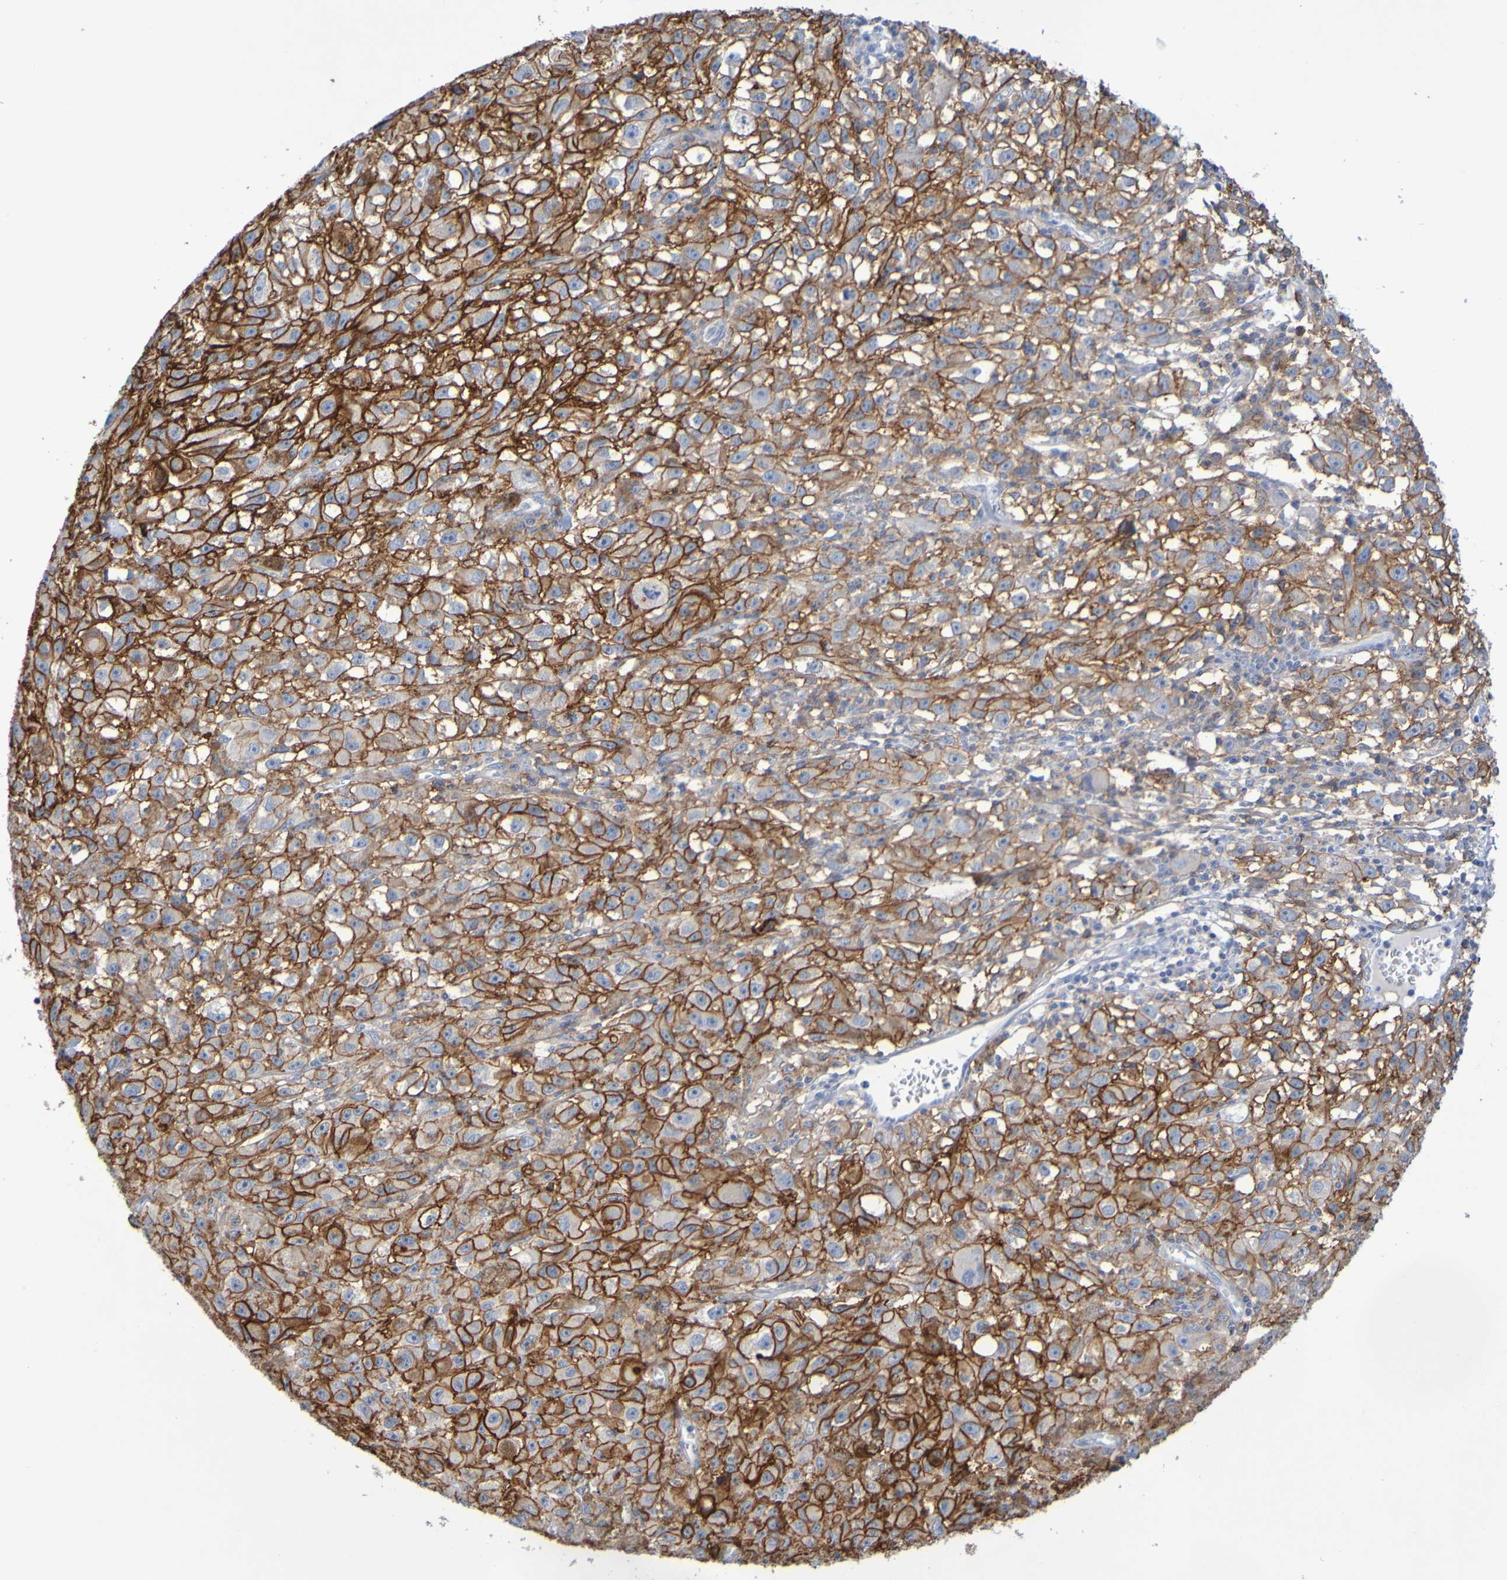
{"staining": {"intensity": "strong", "quantity": ">75%", "location": "cytoplasmic/membranous"}, "tissue": "melanoma", "cell_type": "Tumor cells", "image_type": "cancer", "snomed": [{"axis": "morphology", "description": "Malignant melanoma, NOS"}, {"axis": "topography", "description": "Skin"}], "caption": "The image exhibits a brown stain indicating the presence of a protein in the cytoplasmic/membranous of tumor cells in melanoma.", "gene": "SLC3A2", "patient": {"sex": "female", "age": 104}}